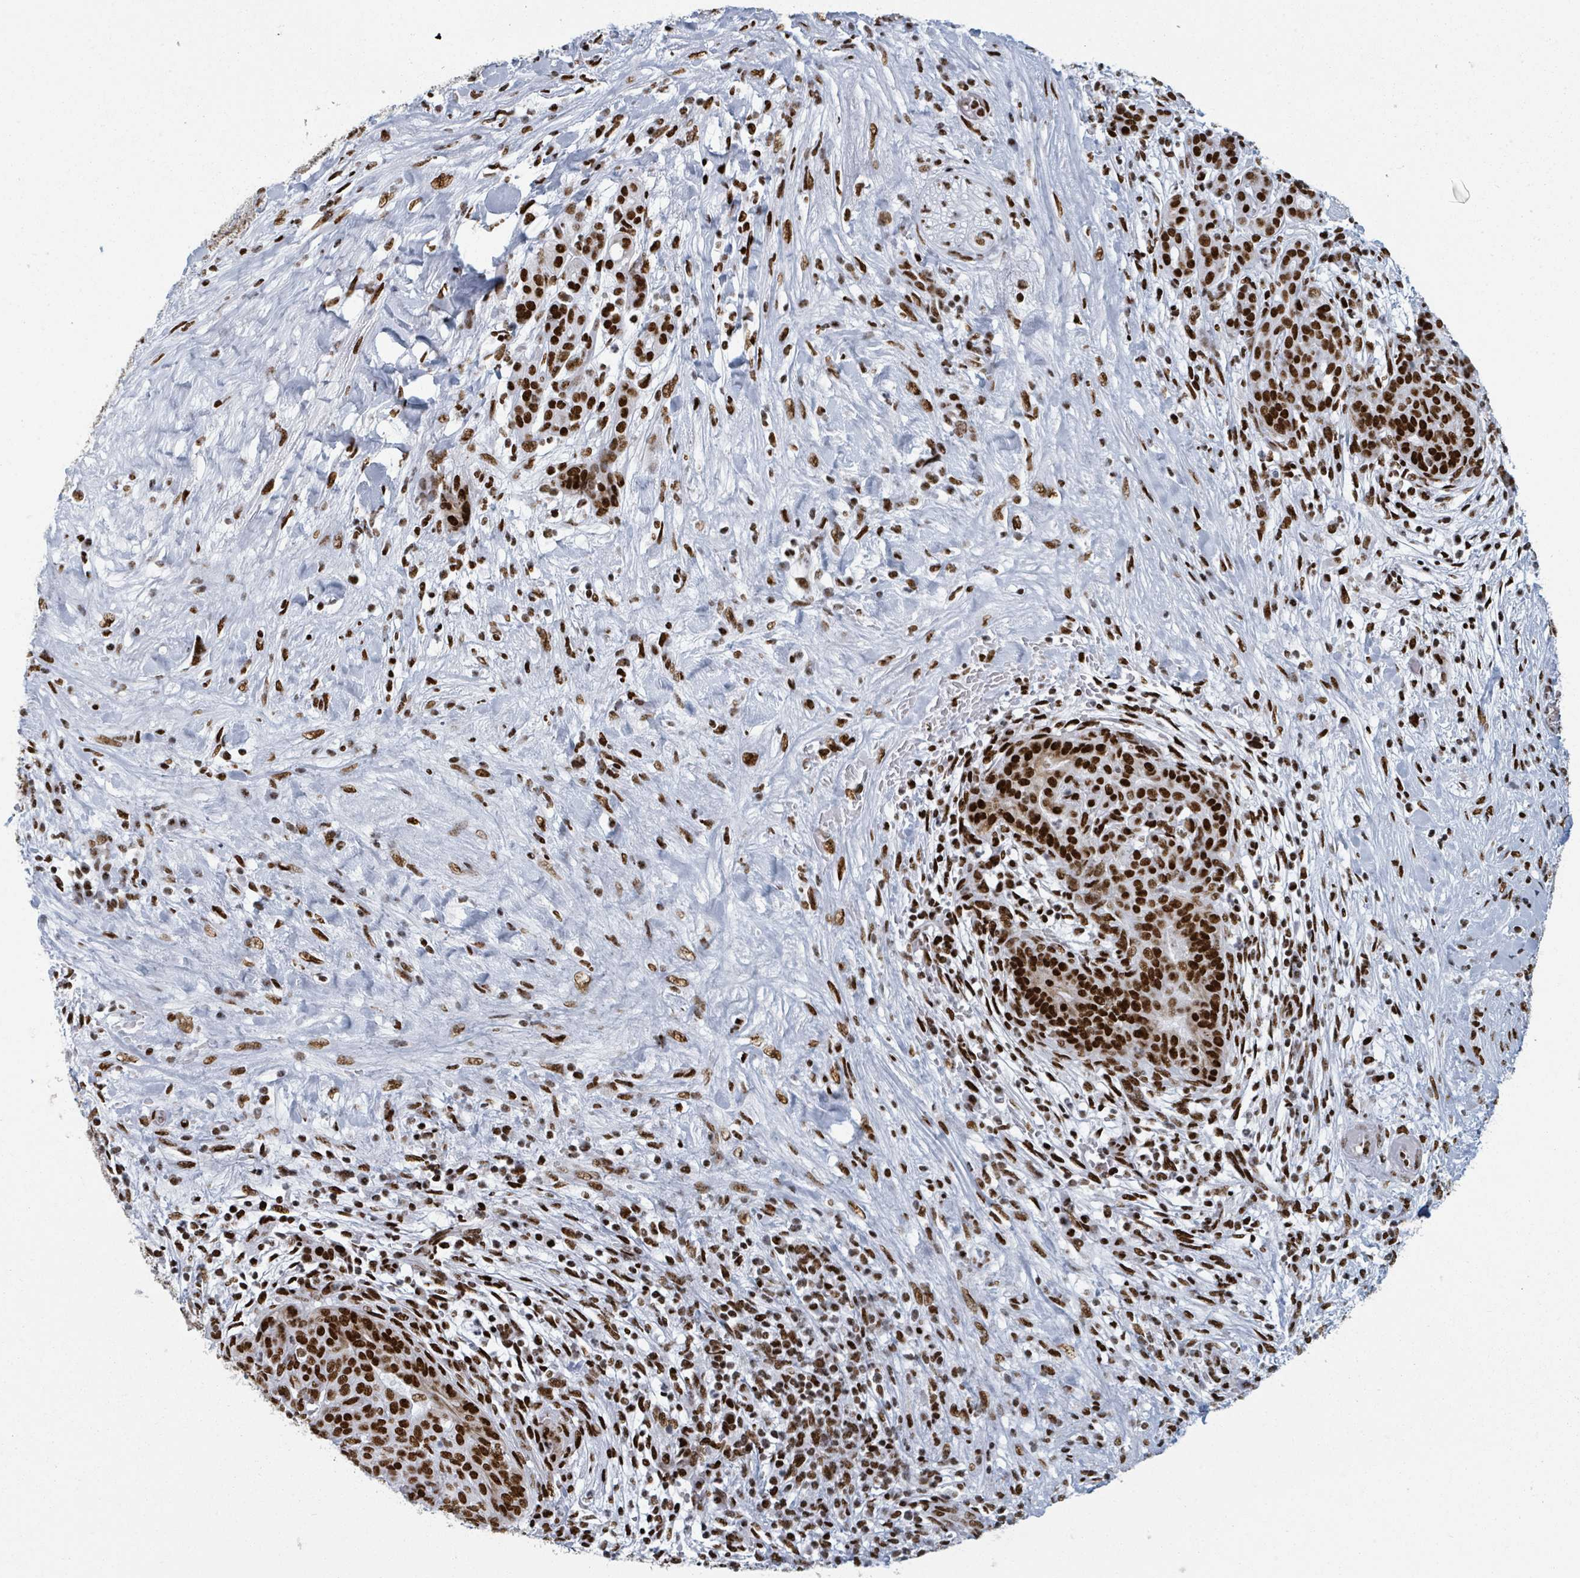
{"staining": {"intensity": "strong", "quantity": ">75%", "location": "nuclear"}, "tissue": "pancreatic cancer", "cell_type": "Tumor cells", "image_type": "cancer", "snomed": [{"axis": "morphology", "description": "Adenocarcinoma, NOS"}, {"axis": "topography", "description": "Pancreas"}], "caption": "This micrograph shows pancreatic cancer stained with IHC to label a protein in brown. The nuclear of tumor cells show strong positivity for the protein. Nuclei are counter-stained blue.", "gene": "DHX16", "patient": {"sex": "male", "age": 44}}